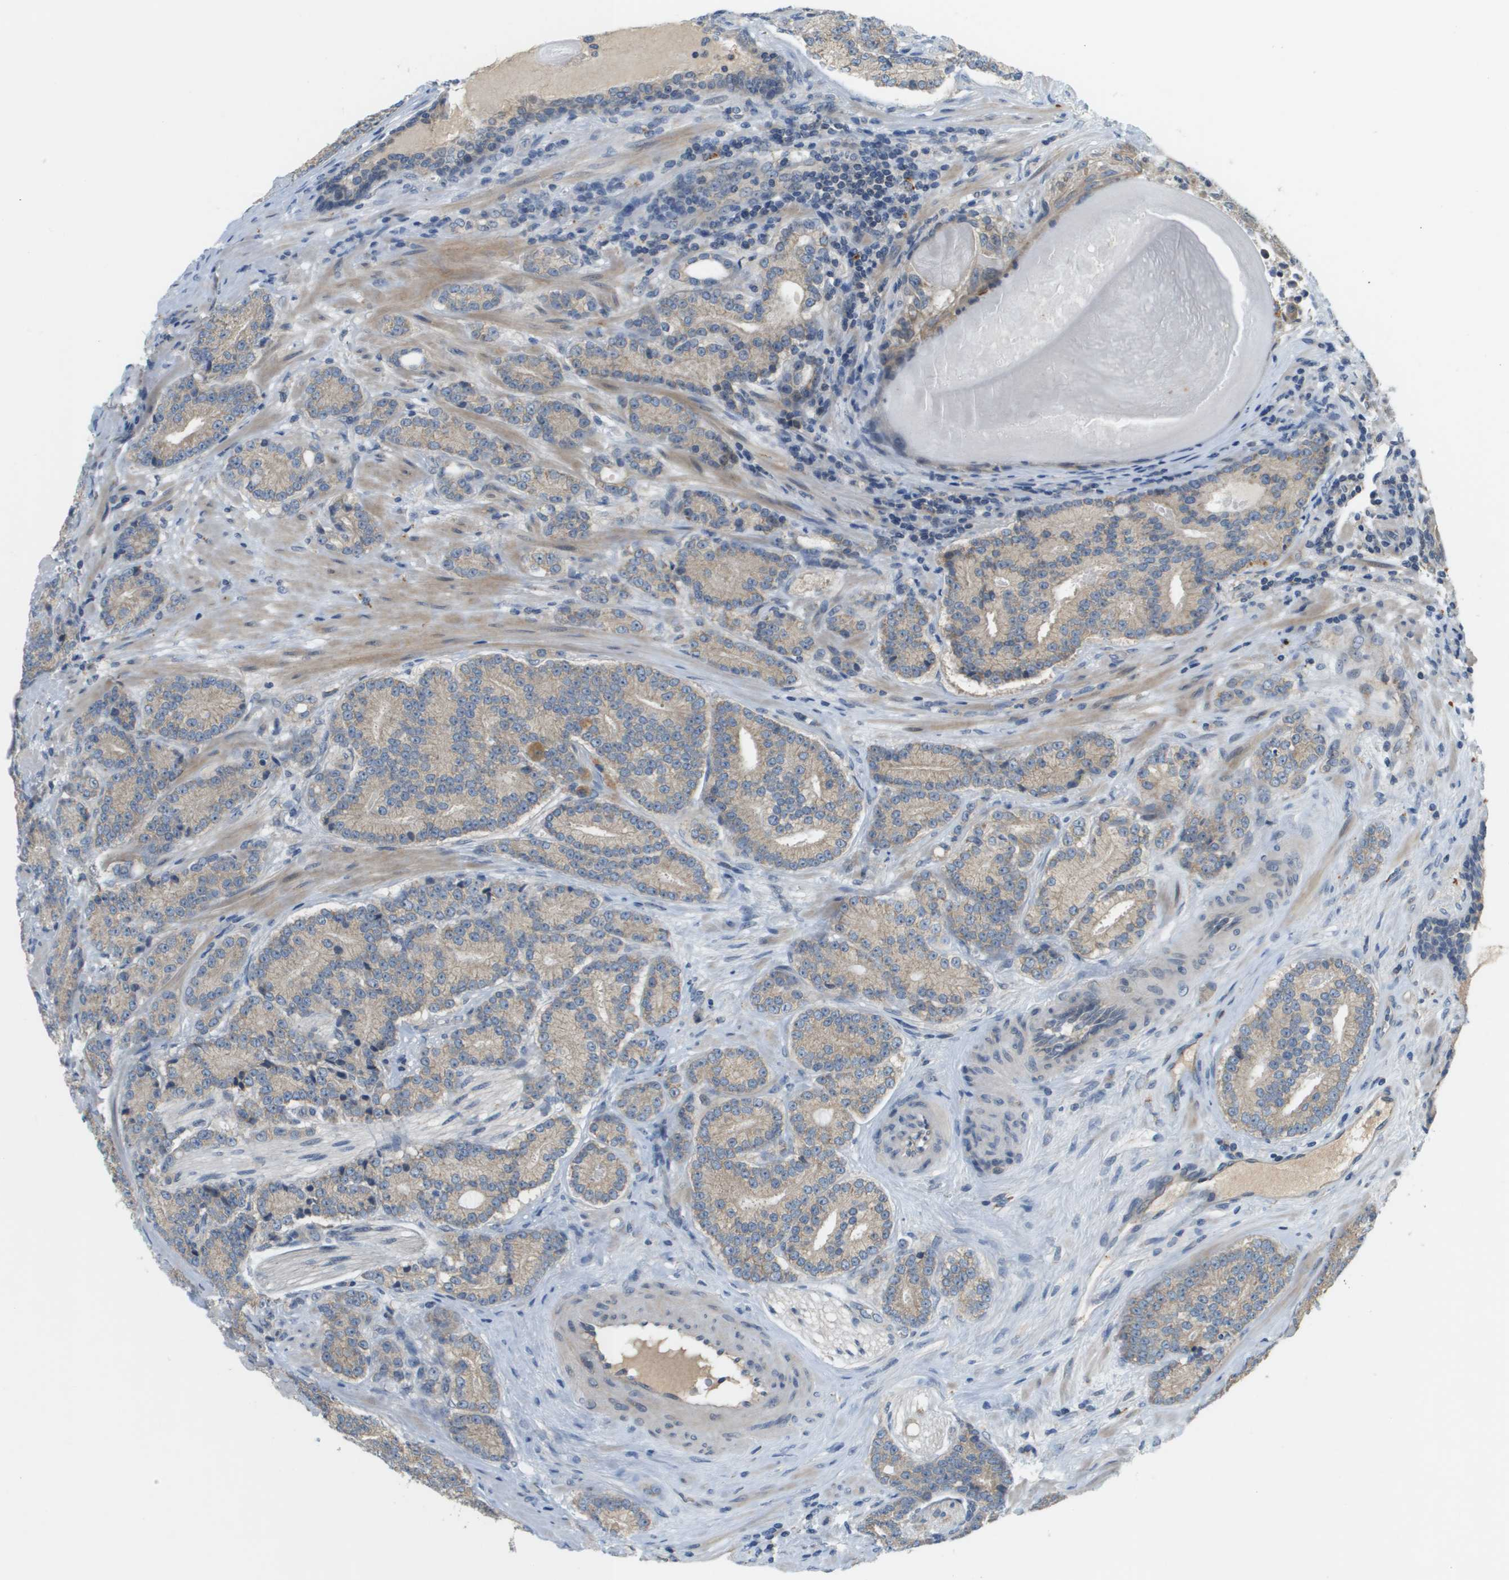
{"staining": {"intensity": "negative", "quantity": "none", "location": "none"}, "tissue": "prostate cancer", "cell_type": "Tumor cells", "image_type": "cancer", "snomed": [{"axis": "morphology", "description": "Adenocarcinoma, High grade"}, {"axis": "topography", "description": "Prostate"}], "caption": "Immunohistochemical staining of prostate cancer shows no significant expression in tumor cells.", "gene": "SLC25A20", "patient": {"sex": "male", "age": 61}}